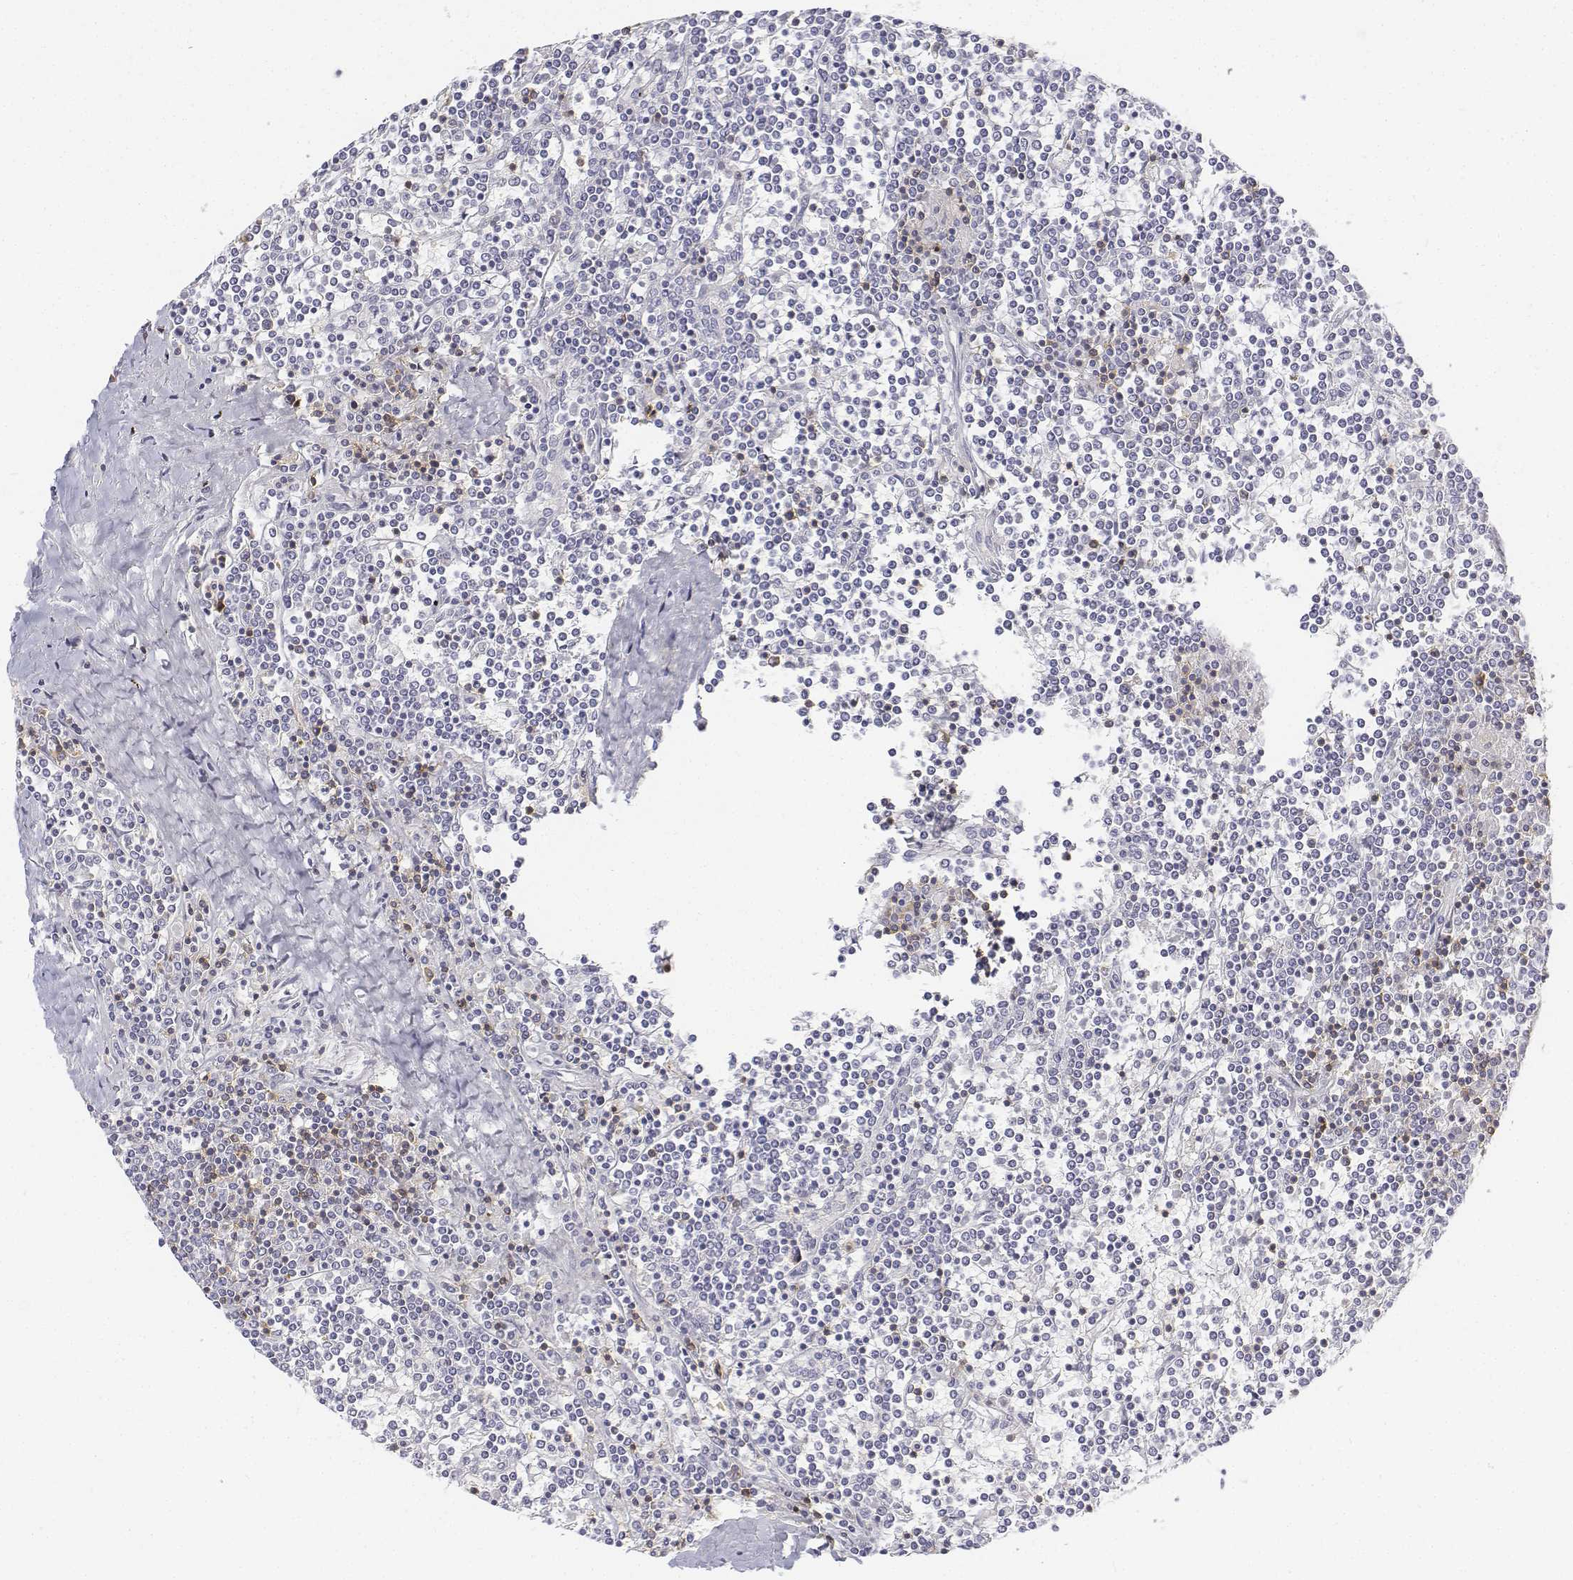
{"staining": {"intensity": "negative", "quantity": "none", "location": "none"}, "tissue": "lymphoma", "cell_type": "Tumor cells", "image_type": "cancer", "snomed": [{"axis": "morphology", "description": "Malignant lymphoma, non-Hodgkin's type, Low grade"}, {"axis": "topography", "description": "Spleen"}], "caption": "IHC histopathology image of human lymphoma stained for a protein (brown), which displays no expression in tumor cells.", "gene": "CD3E", "patient": {"sex": "female", "age": 19}}